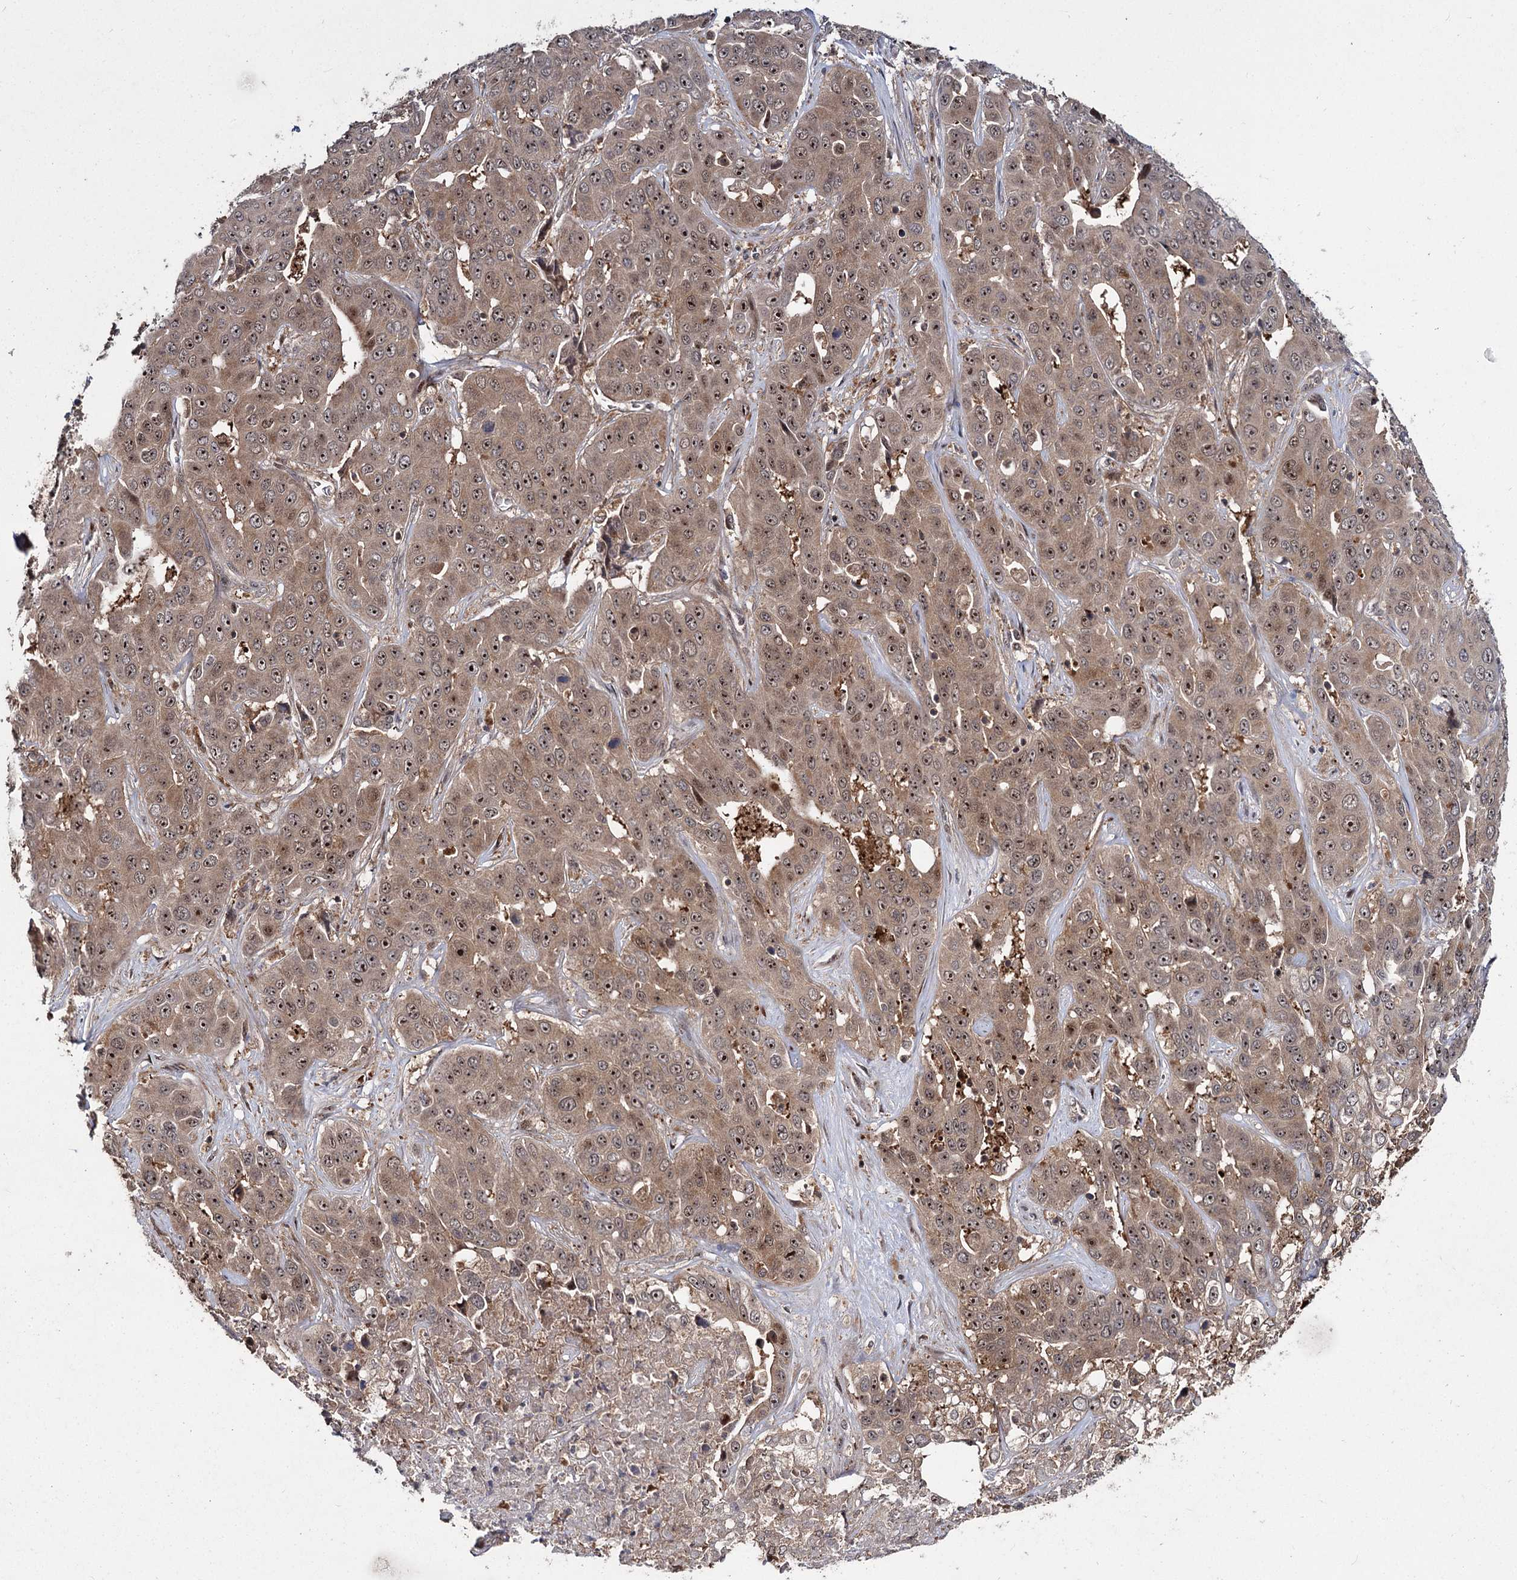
{"staining": {"intensity": "strong", "quantity": ">75%", "location": "cytoplasmic/membranous,nuclear"}, "tissue": "liver cancer", "cell_type": "Tumor cells", "image_type": "cancer", "snomed": [{"axis": "morphology", "description": "Cholangiocarcinoma"}, {"axis": "topography", "description": "Liver"}], "caption": "Immunohistochemistry (IHC) image of neoplastic tissue: liver cancer stained using immunohistochemistry (IHC) demonstrates high levels of strong protein expression localized specifically in the cytoplasmic/membranous and nuclear of tumor cells, appearing as a cytoplasmic/membranous and nuclear brown color.", "gene": "MKNK2", "patient": {"sex": "female", "age": 52}}